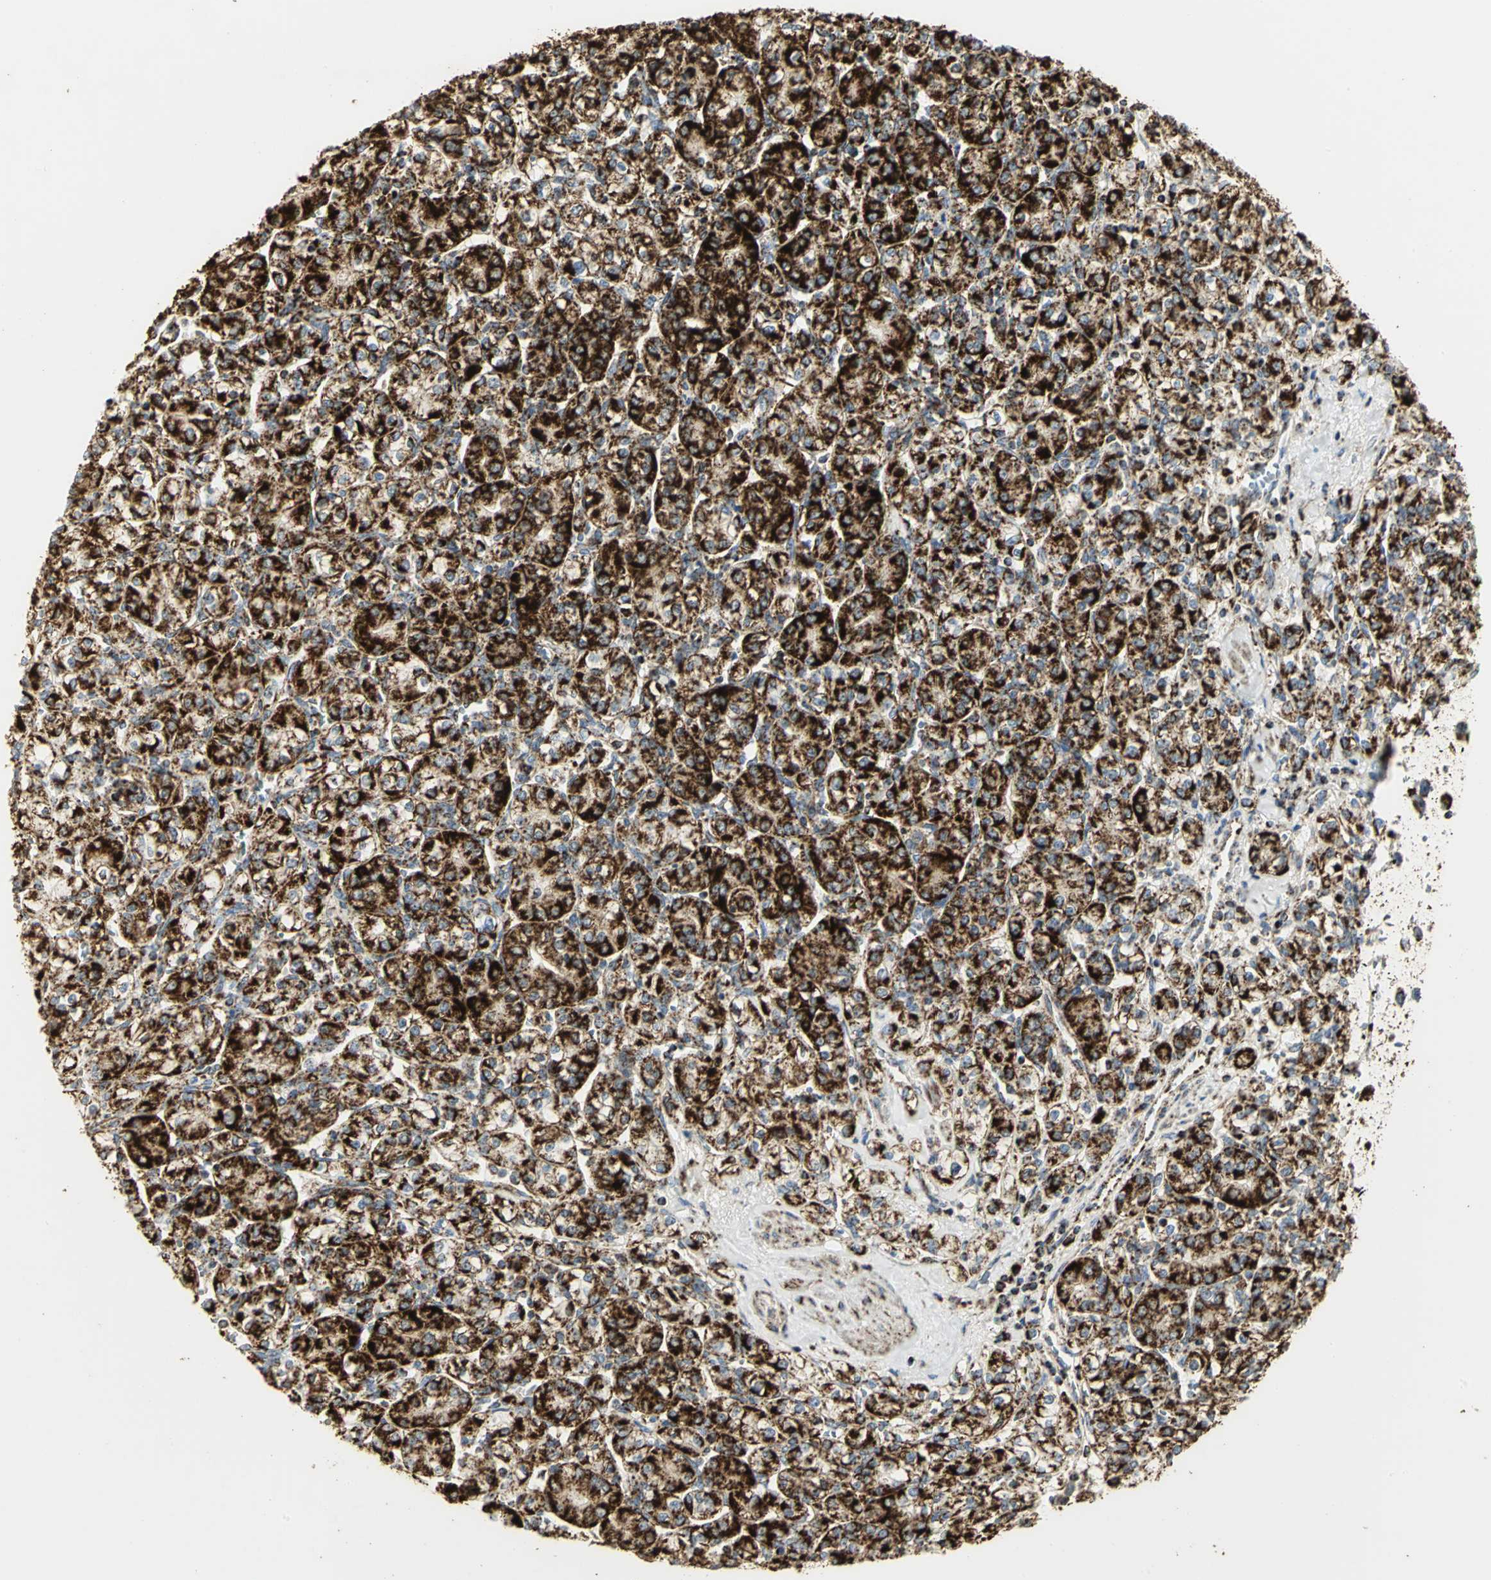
{"staining": {"intensity": "strong", "quantity": ">75%", "location": "cytoplasmic/membranous"}, "tissue": "renal cancer", "cell_type": "Tumor cells", "image_type": "cancer", "snomed": [{"axis": "morphology", "description": "Adenocarcinoma, NOS"}, {"axis": "topography", "description": "Kidney"}], "caption": "Tumor cells exhibit high levels of strong cytoplasmic/membranous expression in about >75% of cells in human renal cancer.", "gene": "VDAC1", "patient": {"sex": "male", "age": 77}}